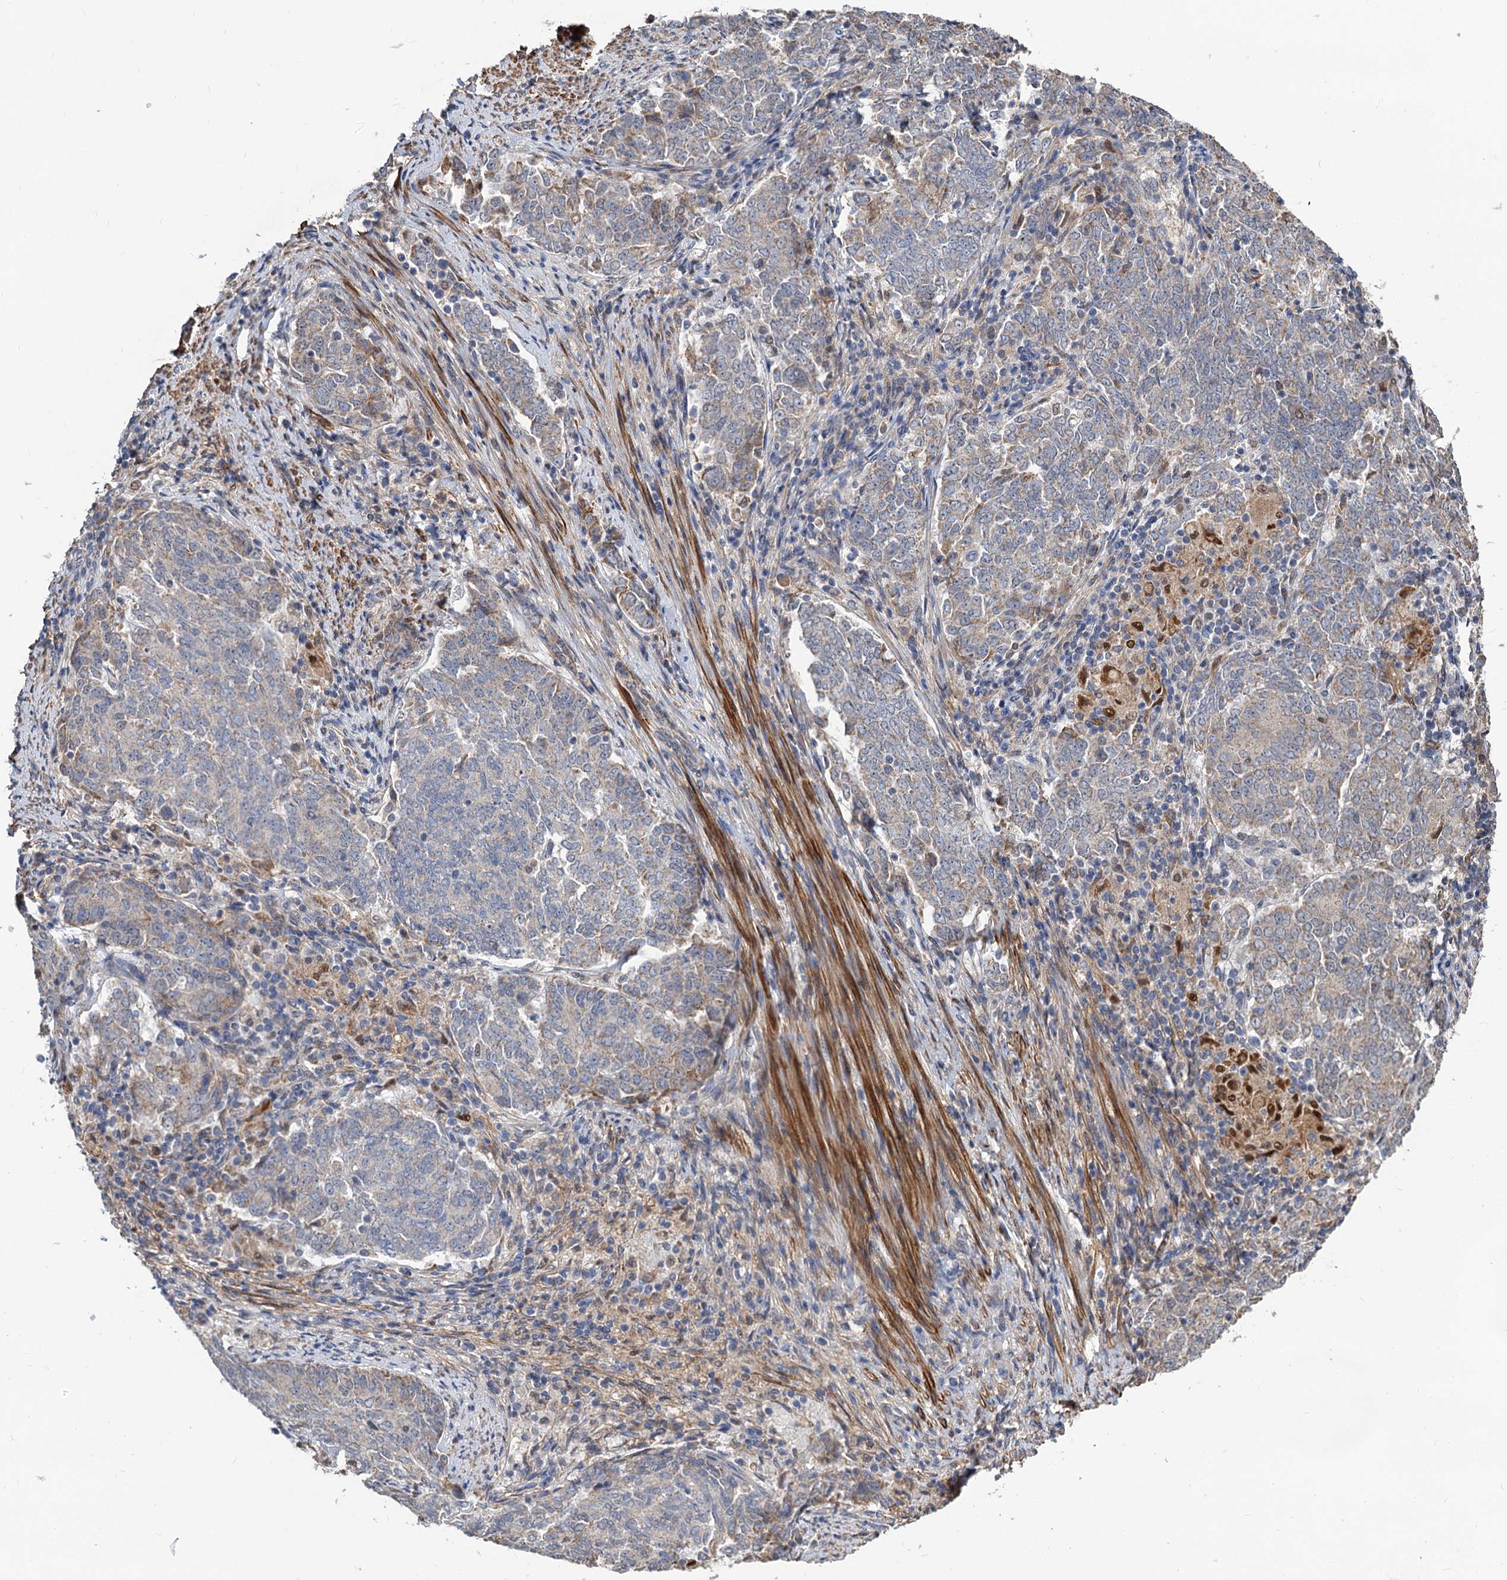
{"staining": {"intensity": "weak", "quantity": "<25%", "location": "cytoplasmic/membranous"}, "tissue": "endometrial cancer", "cell_type": "Tumor cells", "image_type": "cancer", "snomed": [{"axis": "morphology", "description": "Adenocarcinoma, NOS"}, {"axis": "topography", "description": "Endometrium"}], "caption": "A high-resolution image shows immunohistochemistry staining of endometrial cancer (adenocarcinoma), which exhibits no significant staining in tumor cells.", "gene": "ALKBH7", "patient": {"sex": "female", "age": 80}}